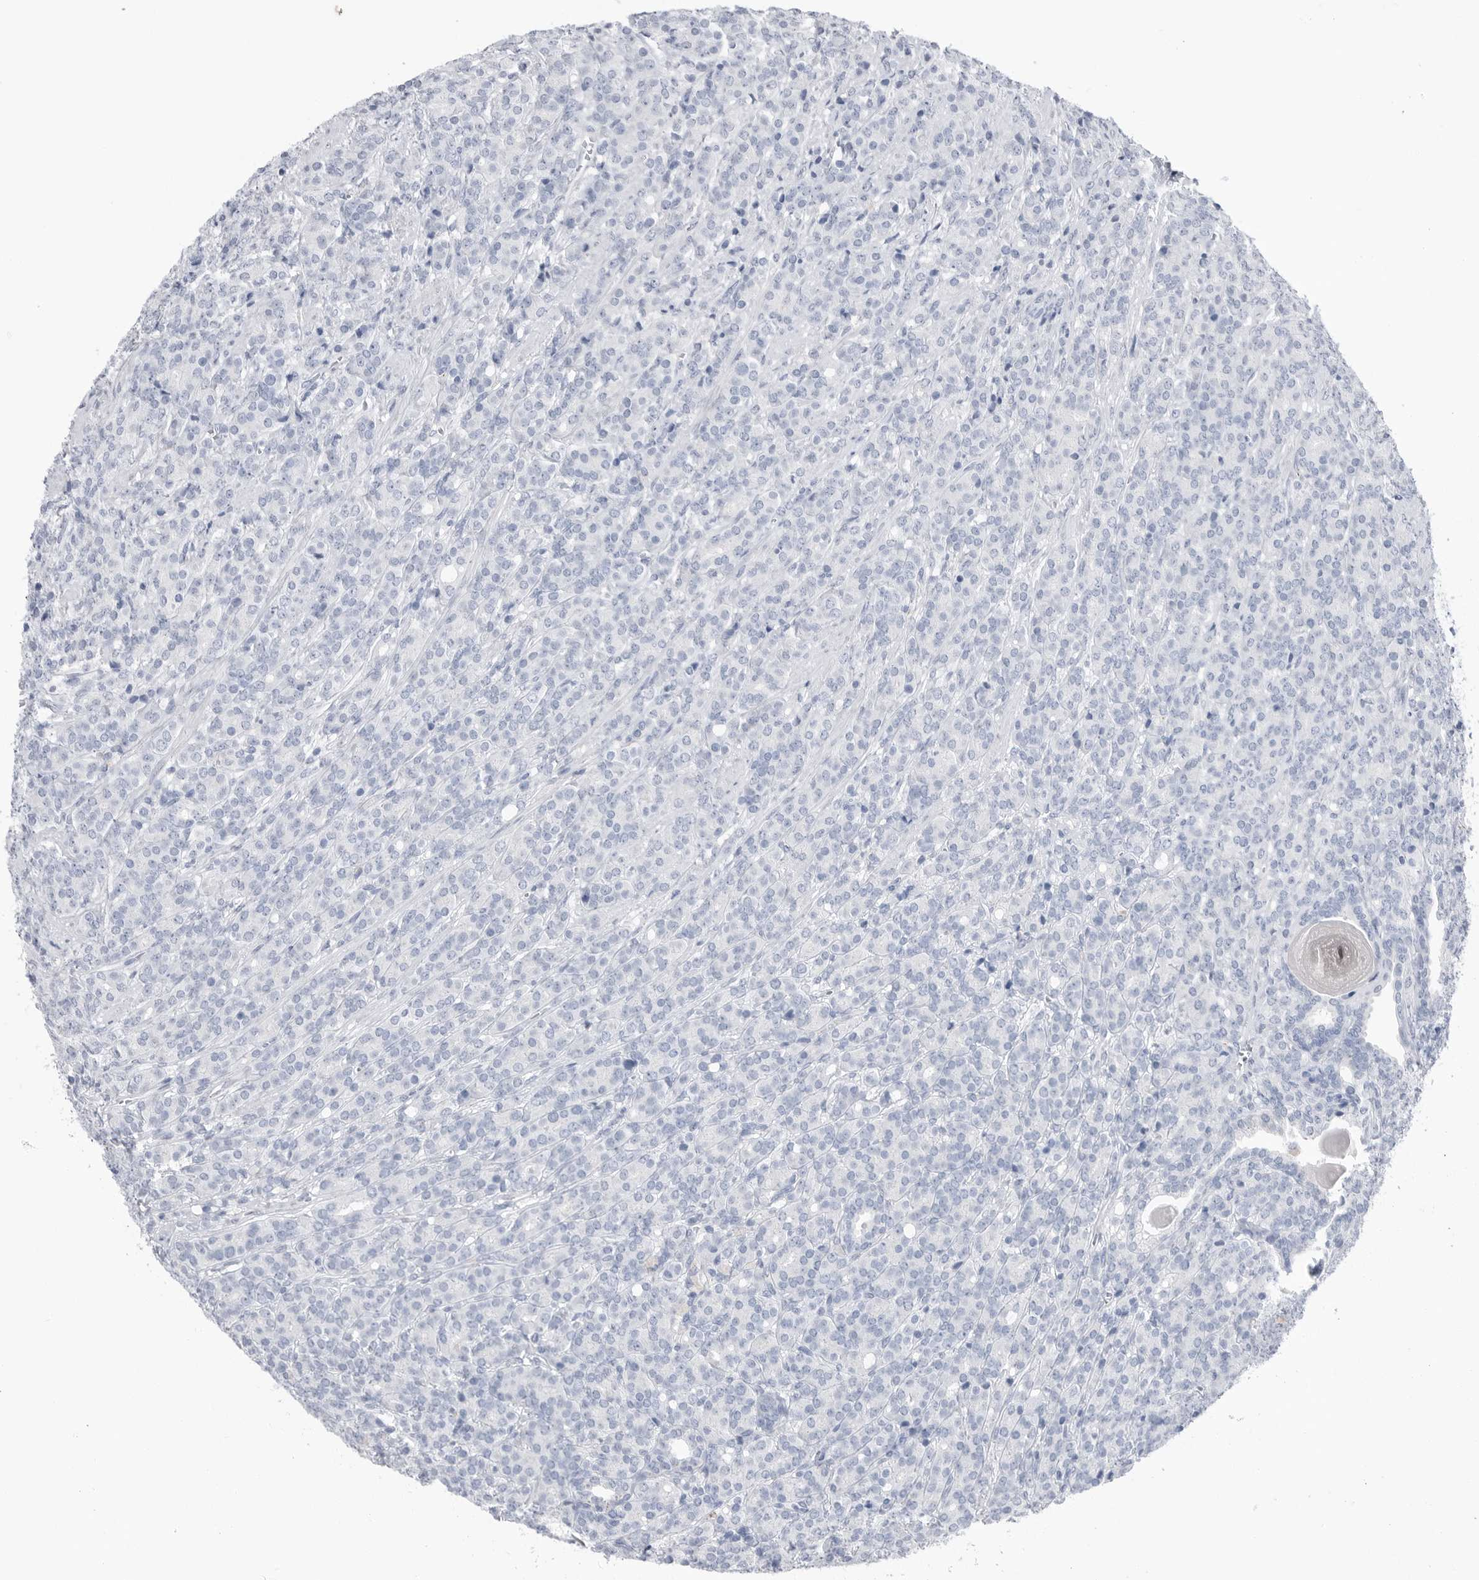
{"staining": {"intensity": "negative", "quantity": "none", "location": "none"}, "tissue": "prostate cancer", "cell_type": "Tumor cells", "image_type": "cancer", "snomed": [{"axis": "morphology", "description": "Adenocarcinoma, High grade"}, {"axis": "topography", "description": "Prostate"}], "caption": "DAB immunohistochemical staining of prostate high-grade adenocarcinoma exhibits no significant positivity in tumor cells. (DAB immunohistochemistry (IHC), high magnification).", "gene": "ABHD12", "patient": {"sex": "male", "age": 62}}